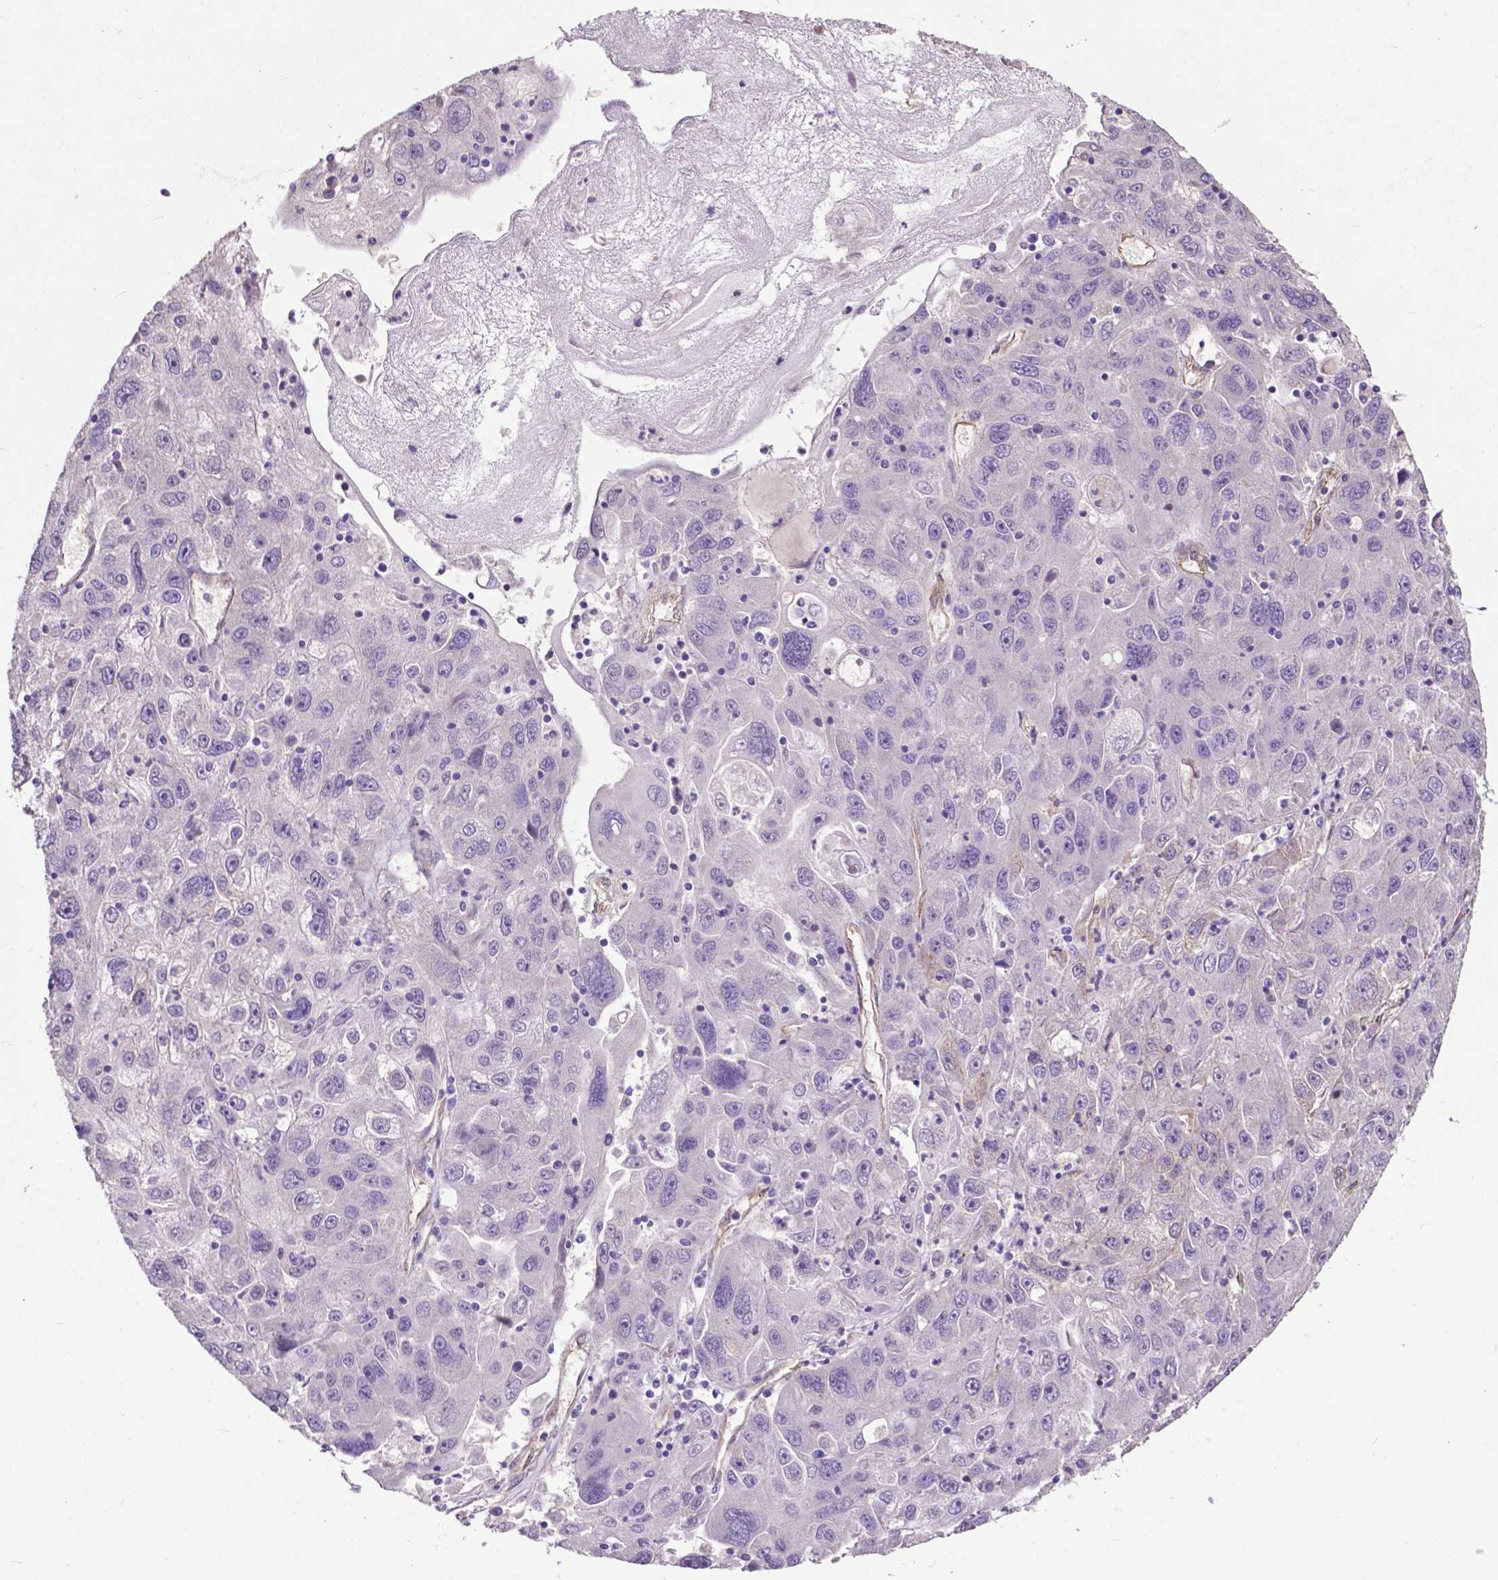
{"staining": {"intensity": "negative", "quantity": "none", "location": "none"}, "tissue": "stomach cancer", "cell_type": "Tumor cells", "image_type": "cancer", "snomed": [{"axis": "morphology", "description": "Adenocarcinoma, NOS"}, {"axis": "topography", "description": "Stomach"}], "caption": "A histopathology image of human adenocarcinoma (stomach) is negative for staining in tumor cells.", "gene": "PDLIM1", "patient": {"sex": "male", "age": 56}}